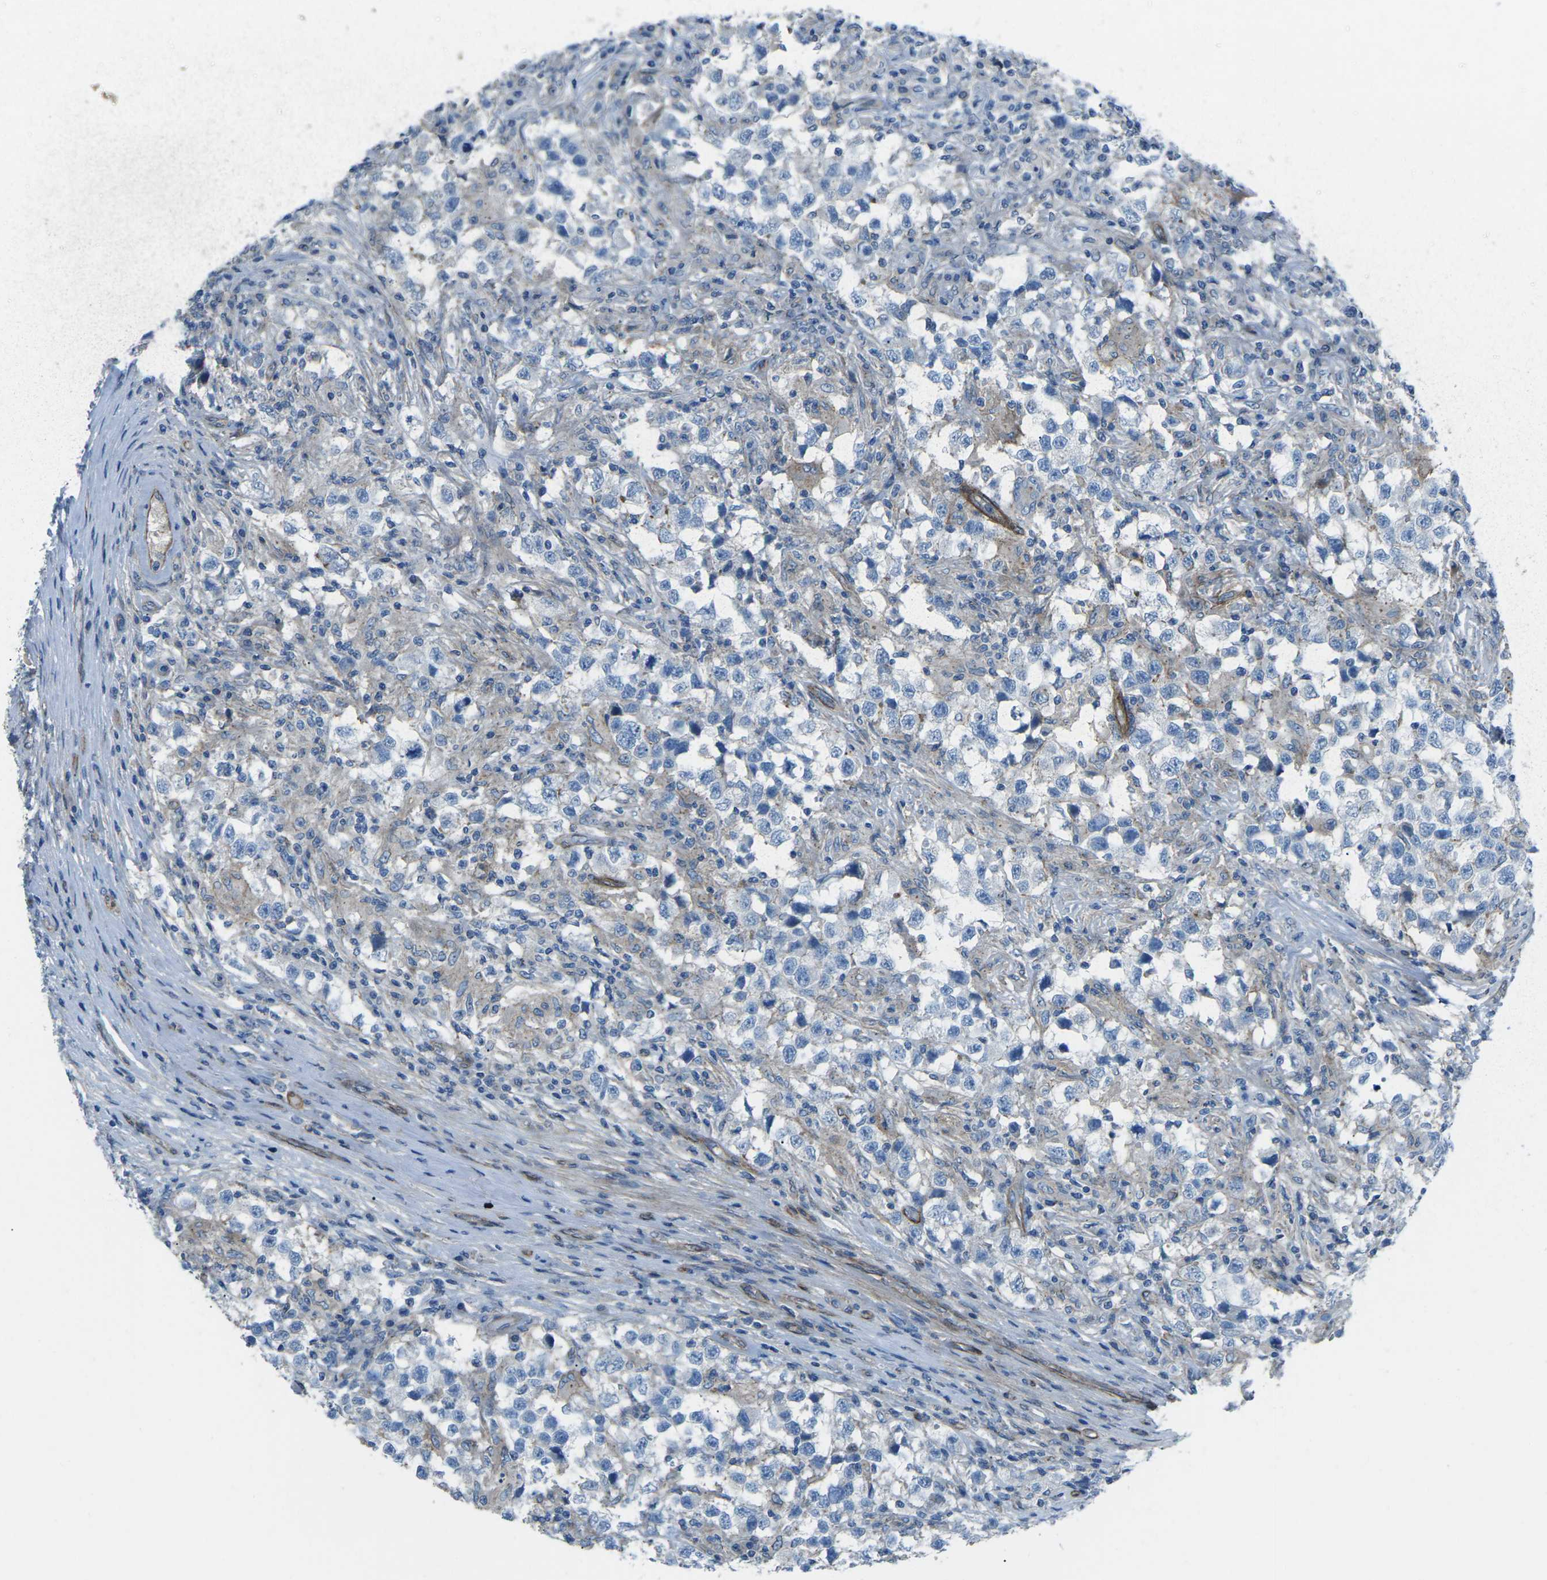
{"staining": {"intensity": "negative", "quantity": "none", "location": "none"}, "tissue": "testis cancer", "cell_type": "Tumor cells", "image_type": "cancer", "snomed": [{"axis": "morphology", "description": "Carcinoma, Embryonal, NOS"}, {"axis": "topography", "description": "Testis"}], "caption": "A high-resolution micrograph shows immunohistochemistry (IHC) staining of embryonal carcinoma (testis), which shows no significant expression in tumor cells.", "gene": "UTRN", "patient": {"sex": "male", "age": 21}}